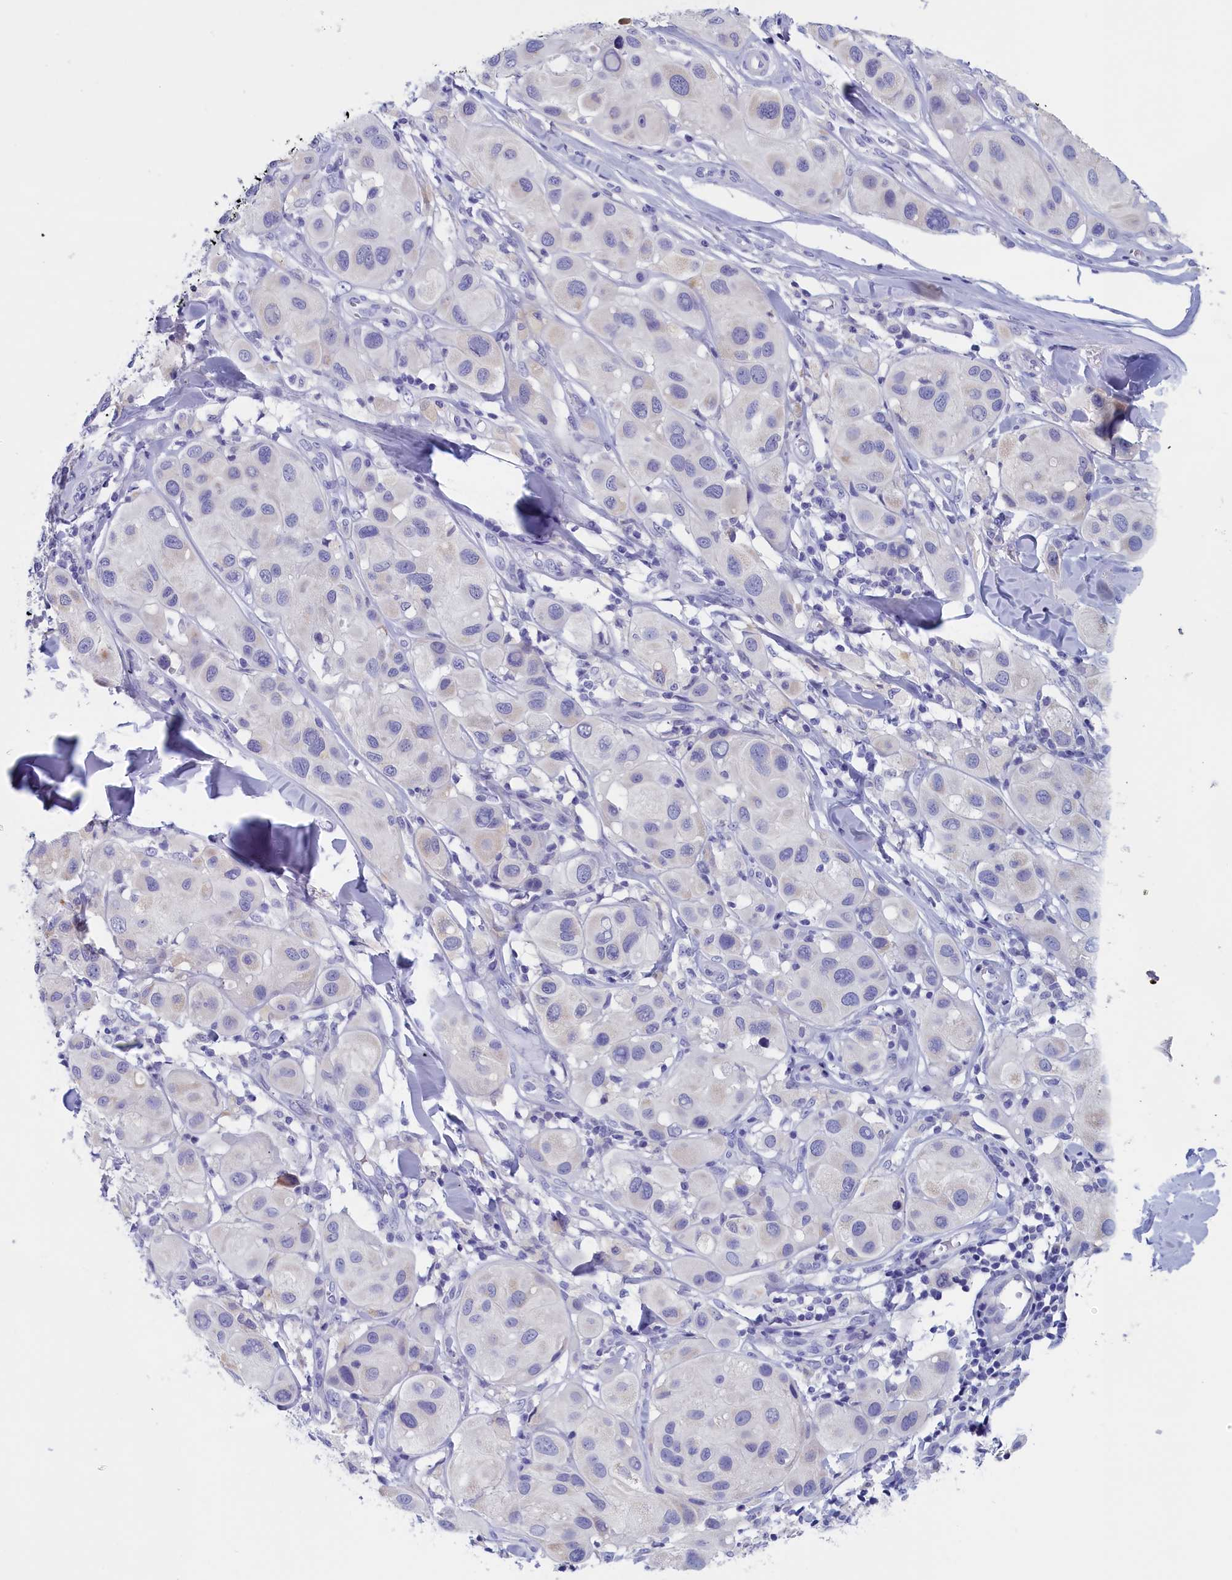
{"staining": {"intensity": "negative", "quantity": "none", "location": "none"}, "tissue": "melanoma", "cell_type": "Tumor cells", "image_type": "cancer", "snomed": [{"axis": "morphology", "description": "Malignant melanoma, Metastatic site"}, {"axis": "topography", "description": "Skin"}], "caption": "This is an immunohistochemistry (IHC) image of human melanoma. There is no expression in tumor cells.", "gene": "ANKRD2", "patient": {"sex": "male", "age": 41}}